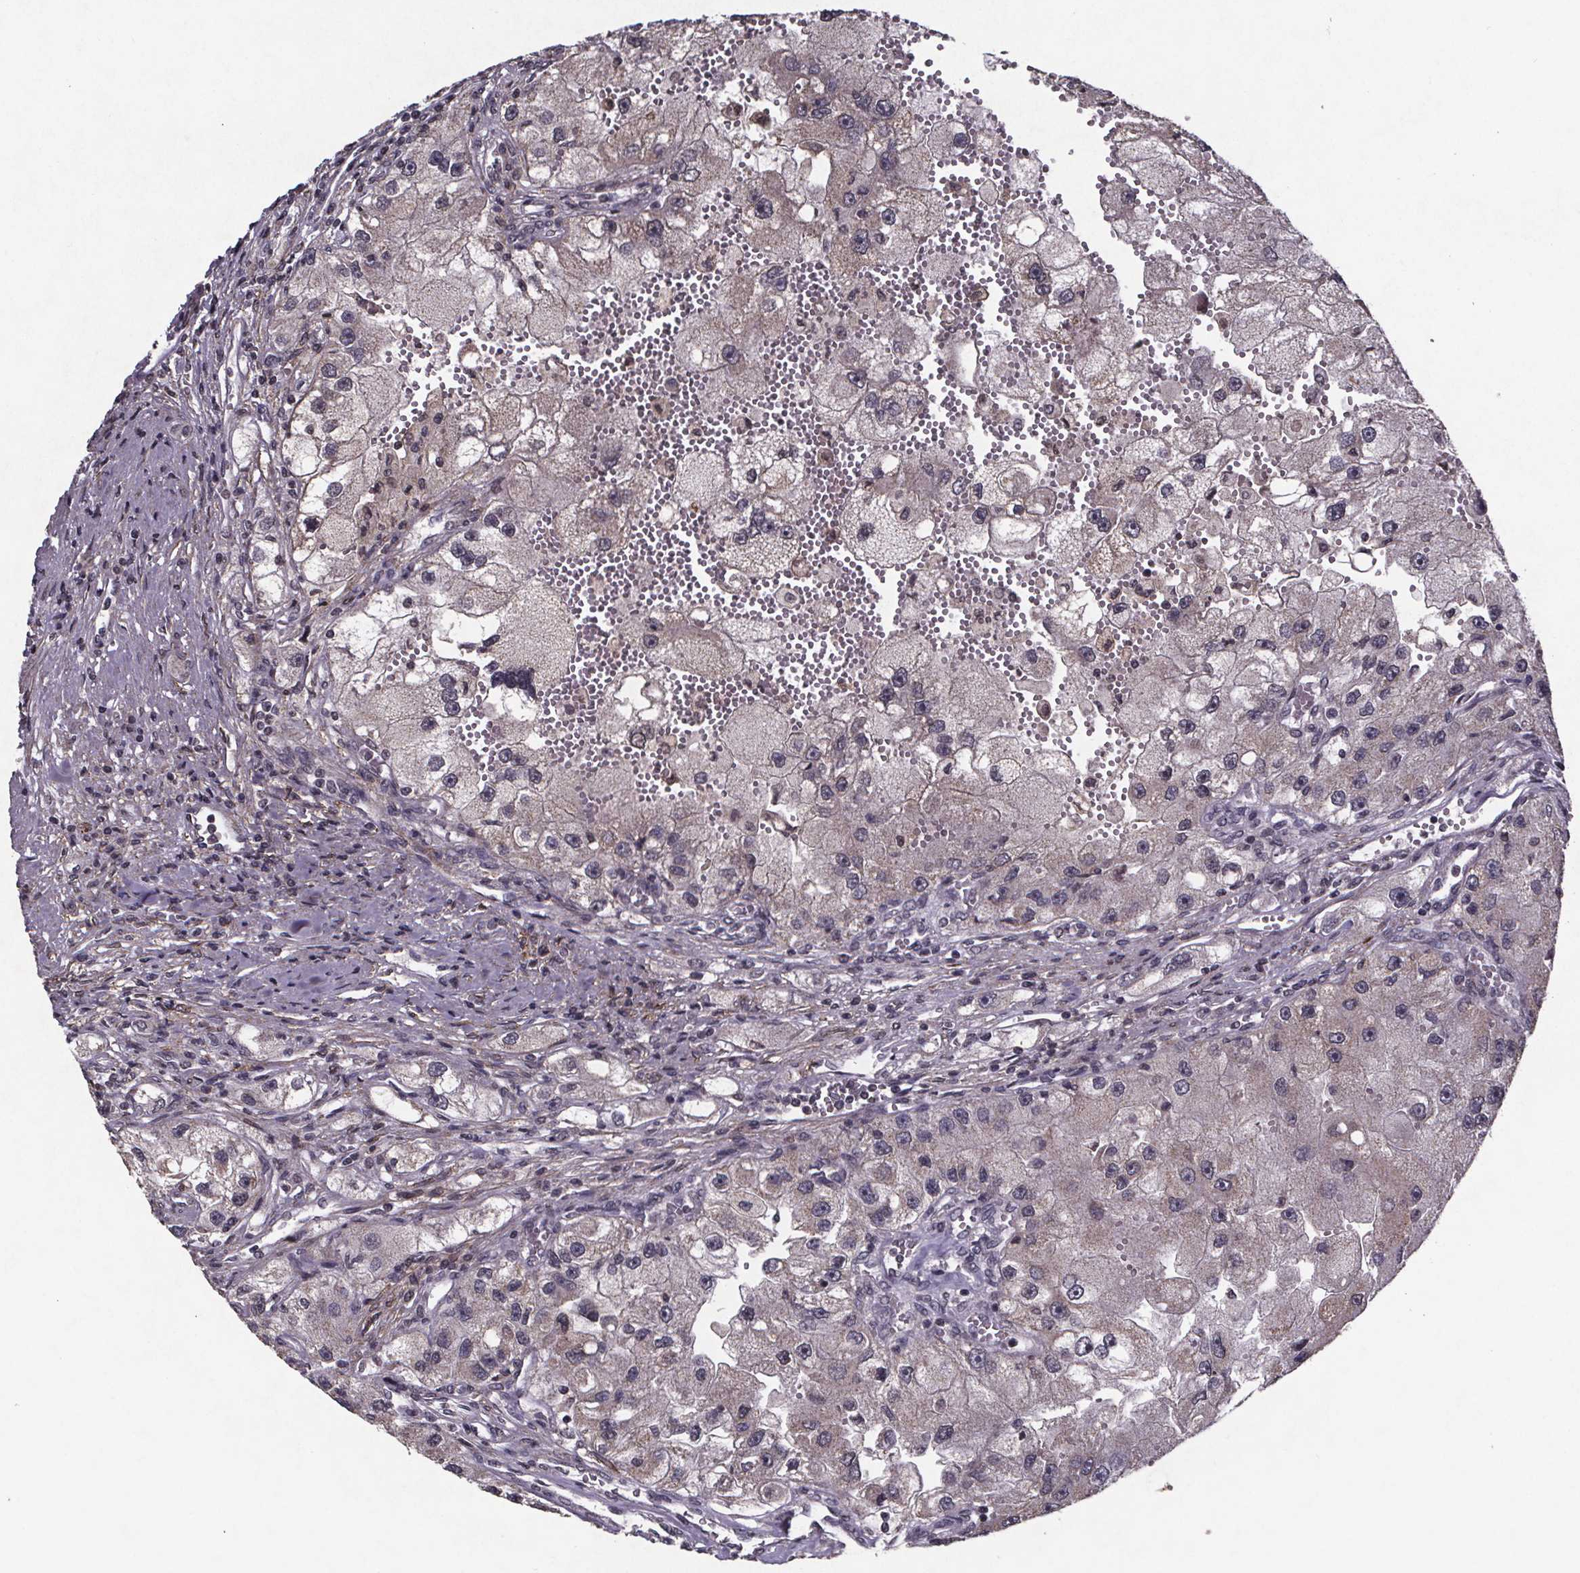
{"staining": {"intensity": "negative", "quantity": "none", "location": "none"}, "tissue": "renal cancer", "cell_type": "Tumor cells", "image_type": "cancer", "snomed": [{"axis": "morphology", "description": "Adenocarcinoma, NOS"}, {"axis": "topography", "description": "Kidney"}], "caption": "Immunohistochemistry of human renal adenocarcinoma demonstrates no staining in tumor cells.", "gene": "PALLD", "patient": {"sex": "male", "age": 63}}